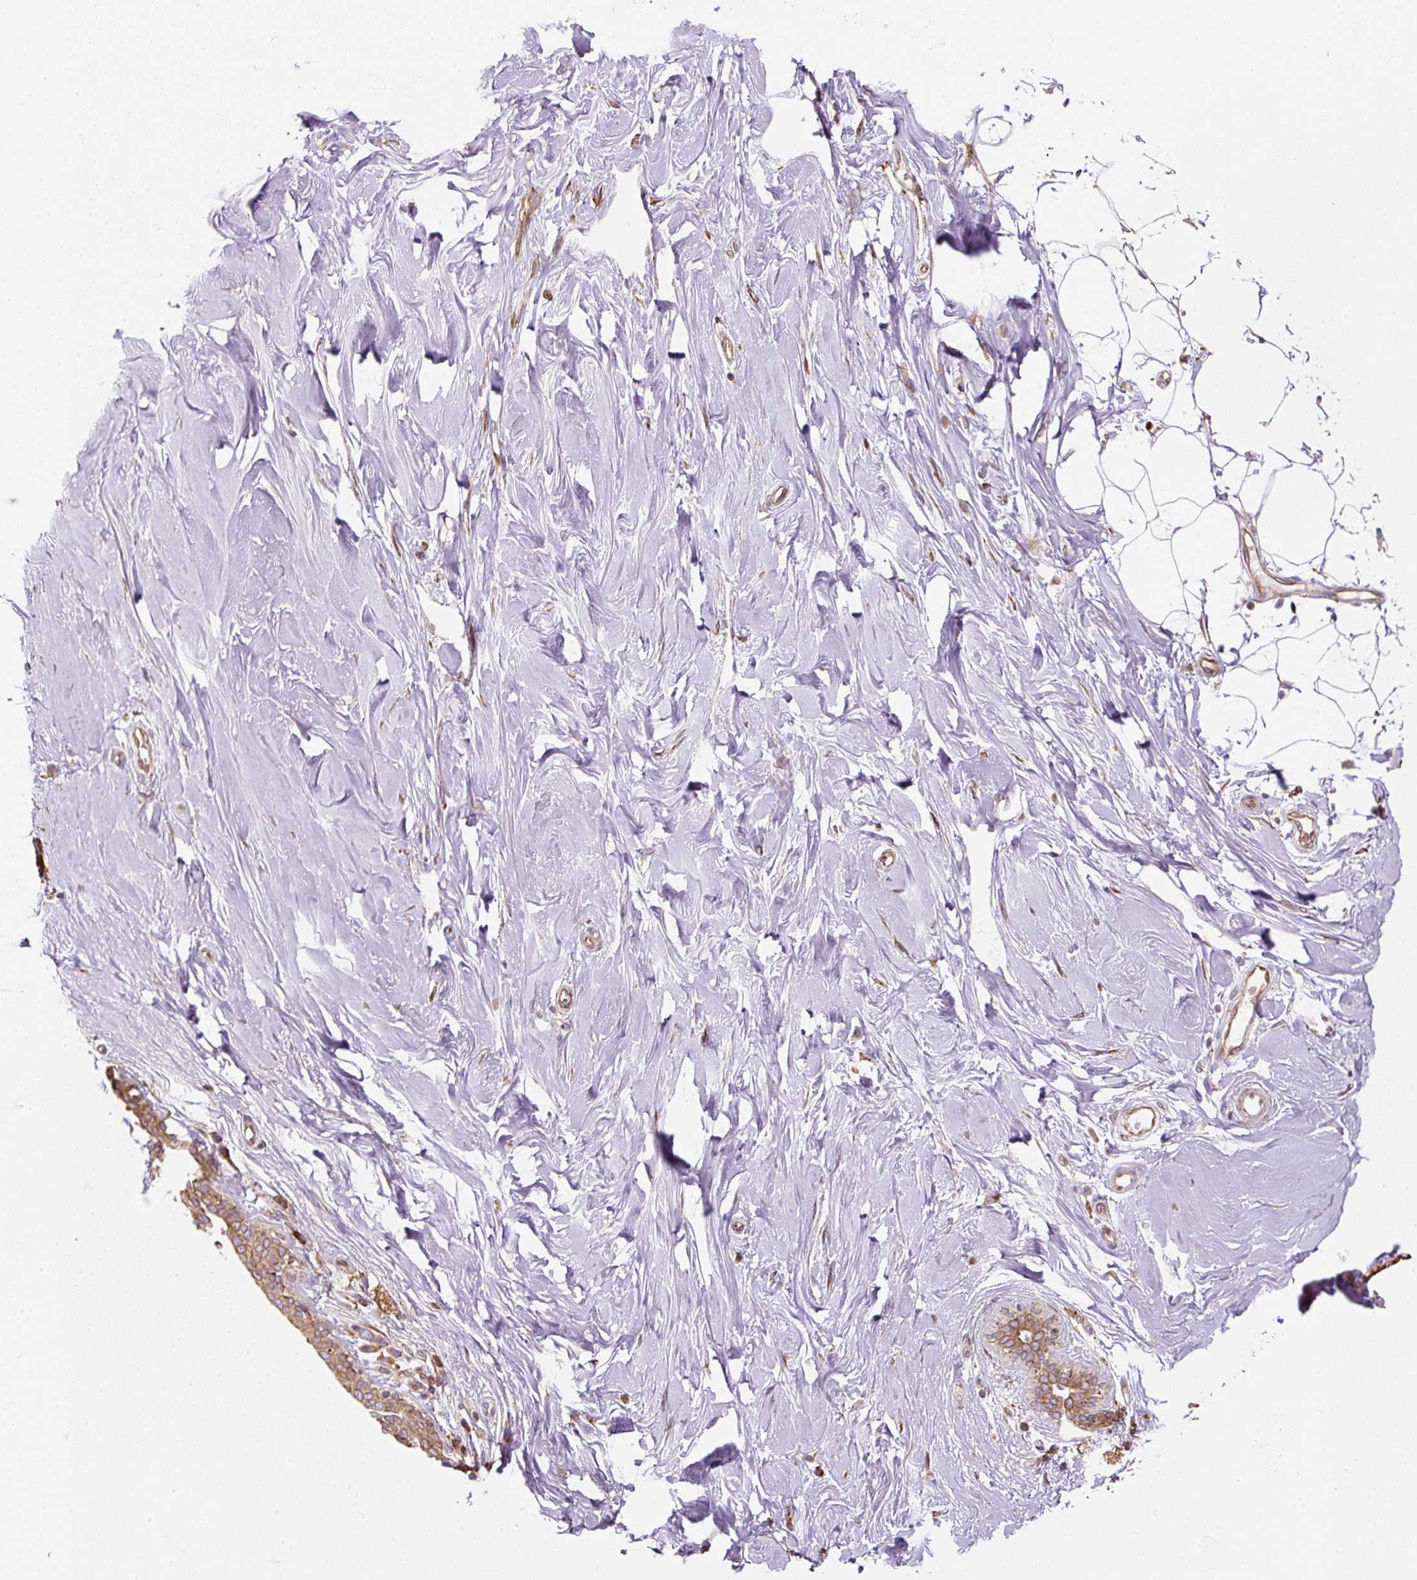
{"staining": {"intensity": "negative", "quantity": "none", "location": "none"}, "tissue": "breast", "cell_type": "Adipocytes", "image_type": "normal", "snomed": [{"axis": "morphology", "description": "Normal tissue, NOS"}, {"axis": "topography", "description": "Breast"}], "caption": "A high-resolution micrograph shows IHC staining of benign breast, which exhibits no significant staining in adipocytes. (DAB (3,3'-diaminobenzidine) immunohistochemistry (IHC) visualized using brightfield microscopy, high magnification).", "gene": "PRKCSH", "patient": {"sex": "female", "age": 27}}